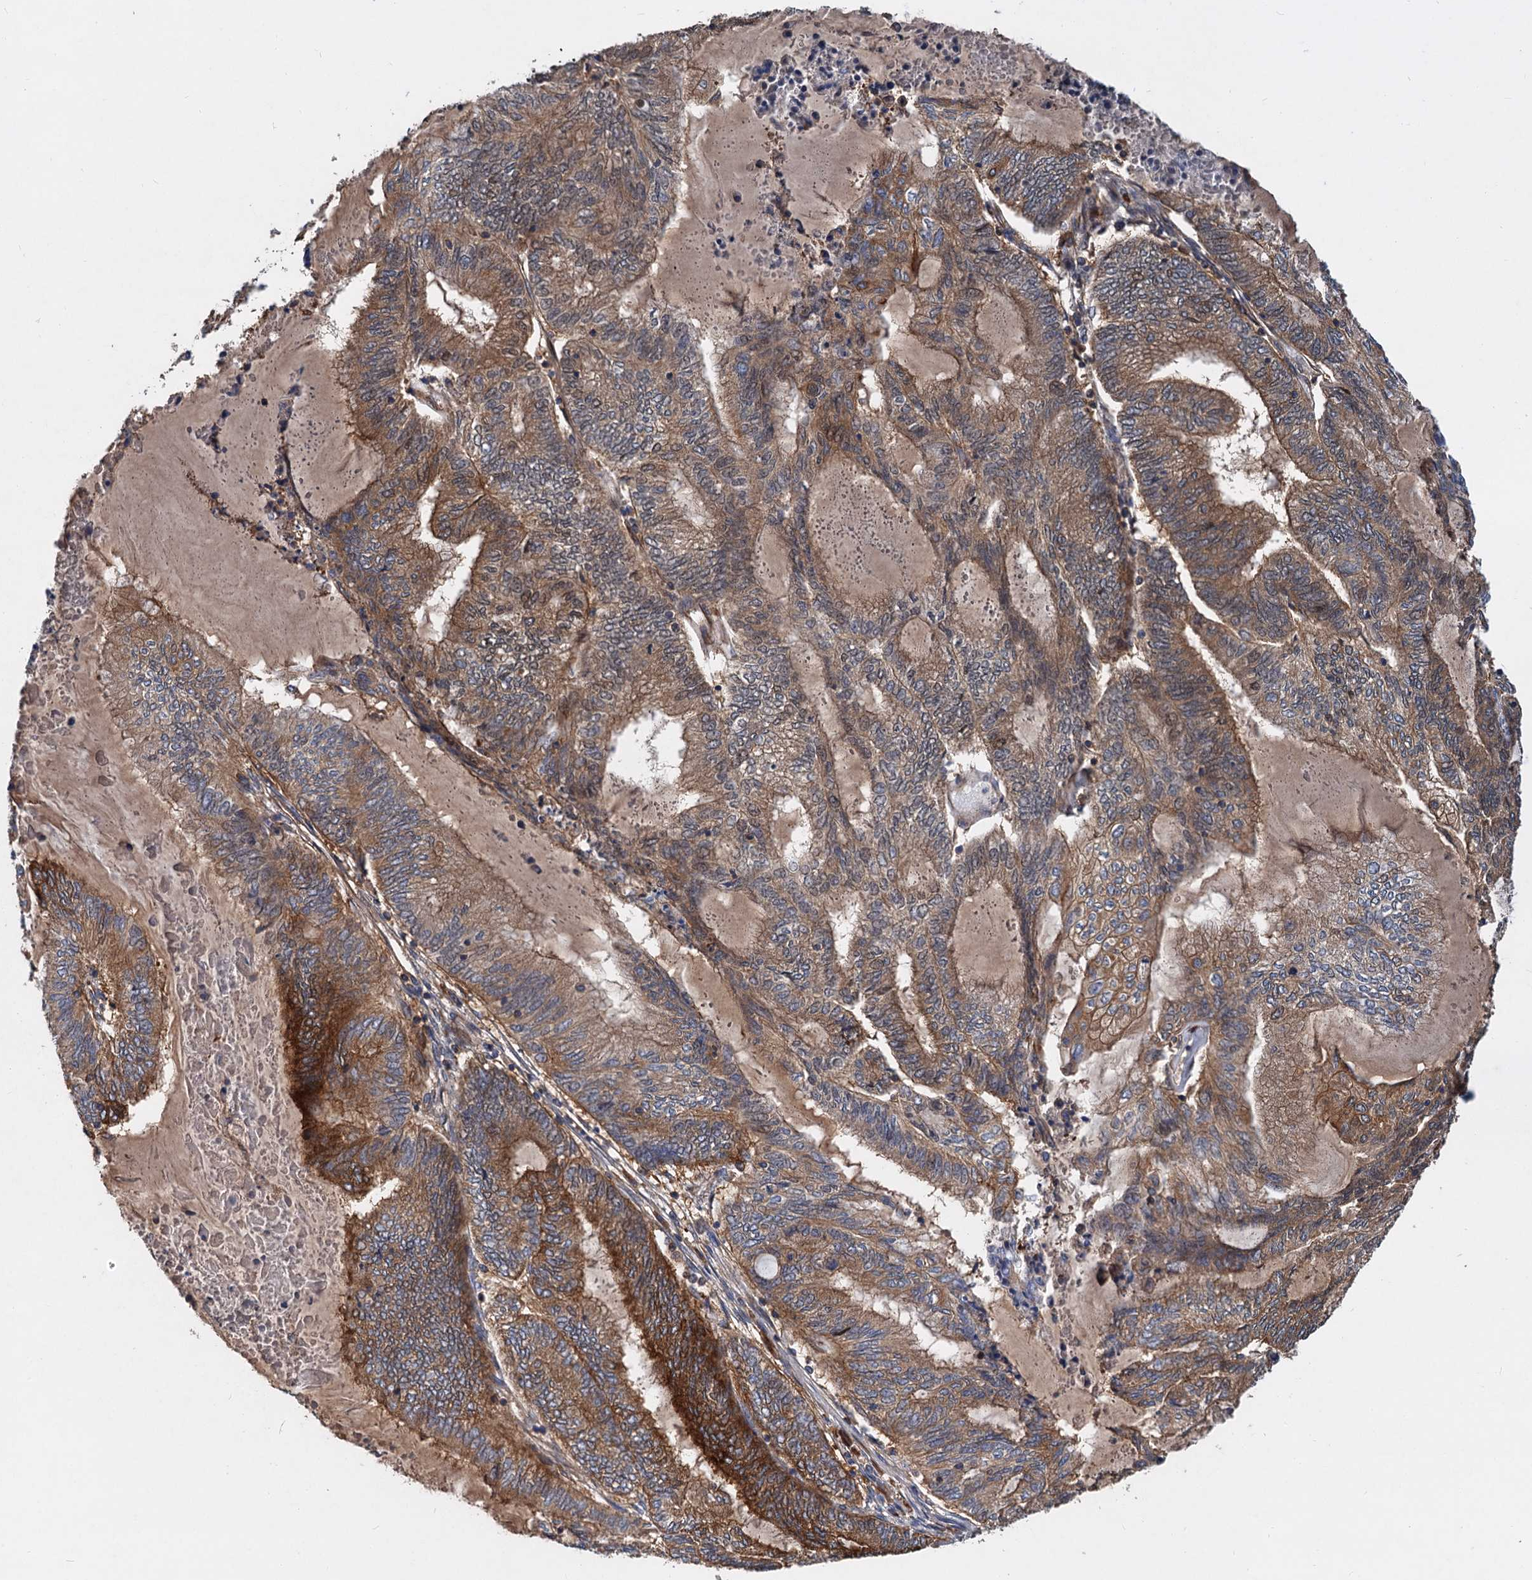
{"staining": {"intensity": "strong", "quantity": ">75%", "location": "cytoplasmic/membranous"}, "tissue": "endometrial cancer", "cell_type": "Tumor cells", "image_type": "cancer", "snomed": [{"axis": "morphology", "description": "Adenocarcinoma, NOS"}, {"axis": "topography", "description": "Uterus"}, {"axis": "topography", "description": "Endometrium"}], "caption": "Protein staining by IHC demonstrates strong cytoplasmic/membranous positivity in about >75% of tumor cells in endometrial adenocarcinoma.", "gene": "ALKBH7", "patient": {"sex": "female", "age": 70}}